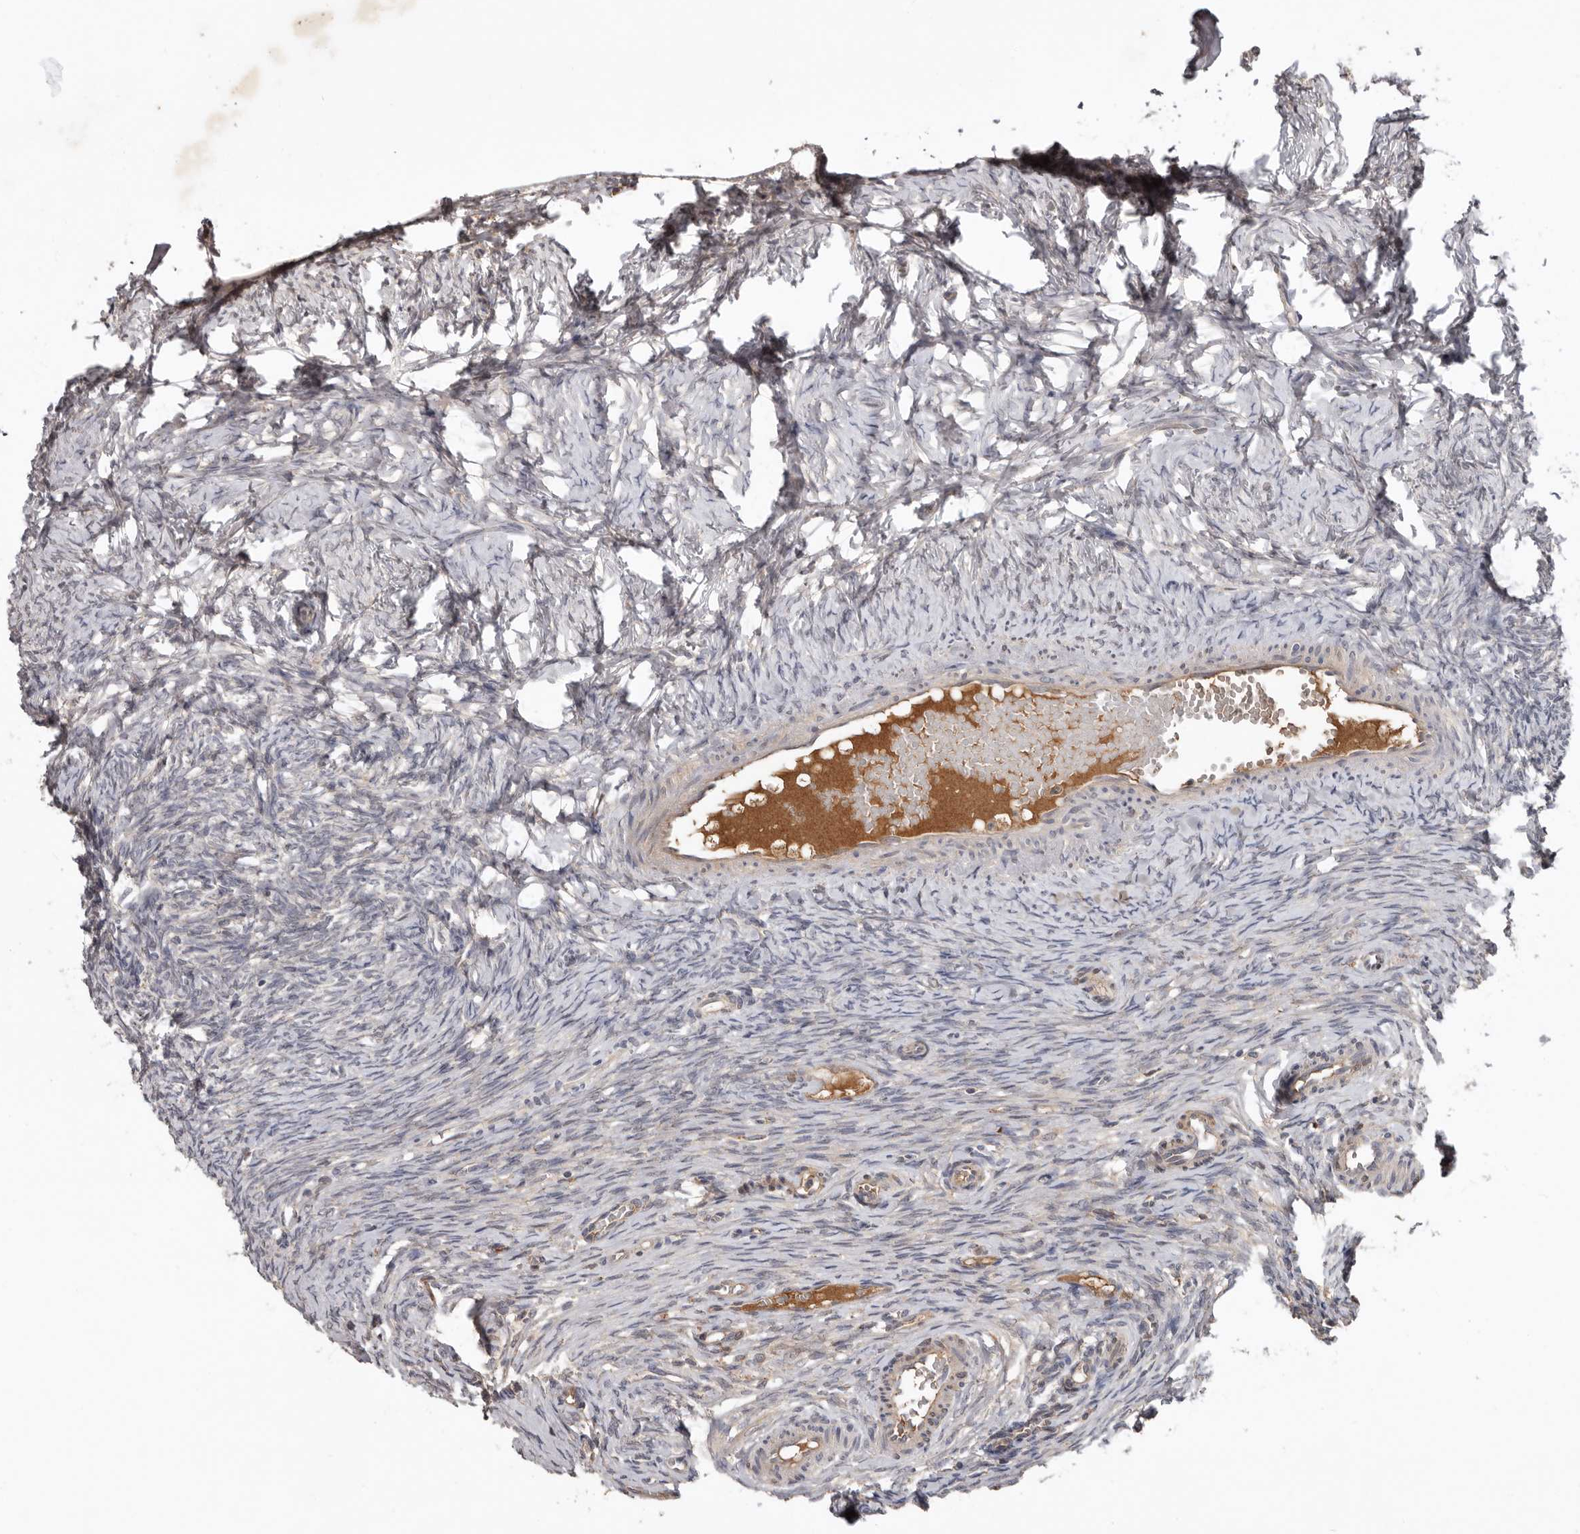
{"staining": {"intensity": "negative", "quantity": "none", "location": "none"}, "tissue": "ovary", "cell_type": "Follicle cells", "image_type": "normal", "snomed": [{"axis": "morphology", "description": "Adenocarcinoma, NOS"}, {"axis": "topography", "description": "Endometrium"}], "caption": "Normal ovary was stained to show a protein in brown. There is no significant positivity in follicle cells. Brightfield microscopy of immunohistochemistry stained with DAB (brown) and hematoxylin (blue), captured at high magnification.", "gene": "NMUR1", "patient": {"sex": "female", "age": 32}}